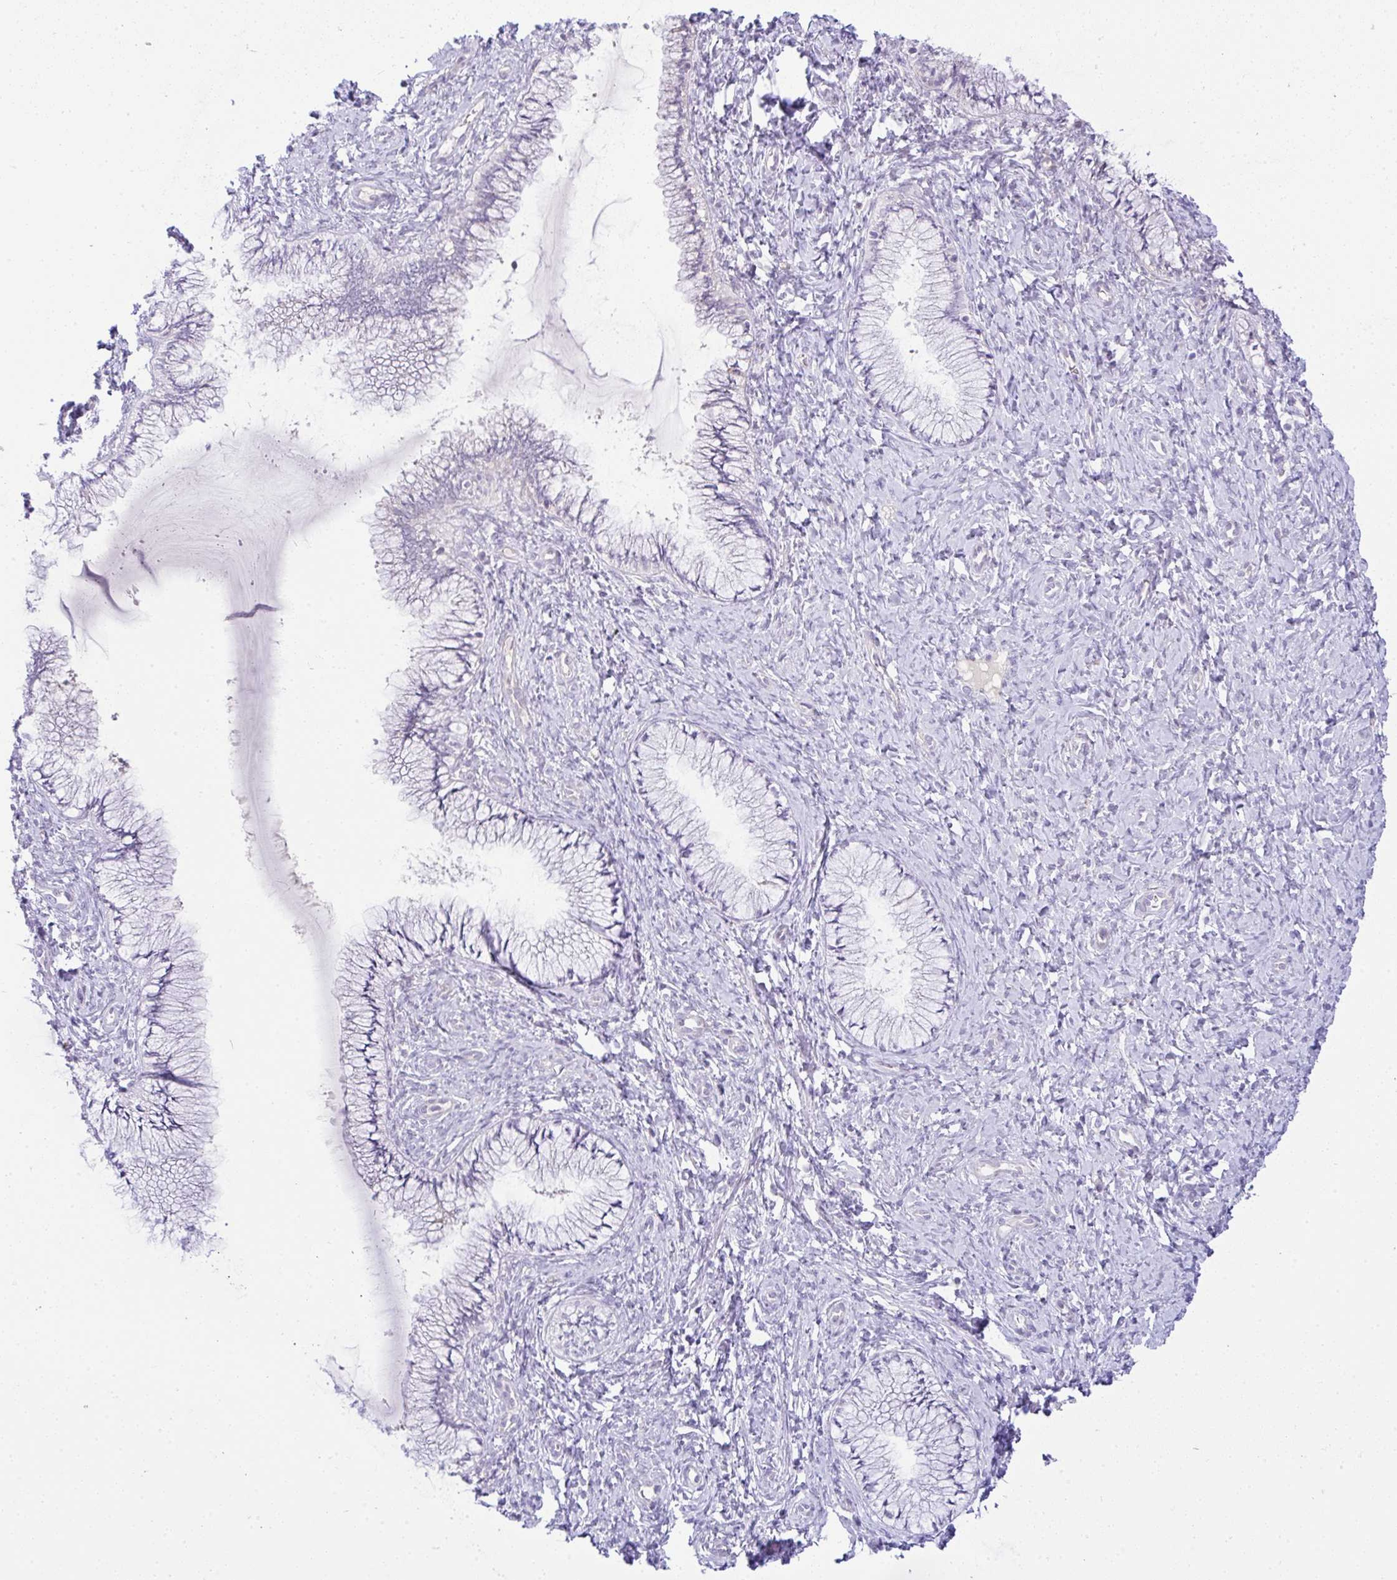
{"staining": {"intensity": "negative", "quantity": "none", "location": "none"}, "tissue": "cervix", "cell_type": "Glandular cells", "image_type": "normal", "snomed": [{"axis": "morphology", "description": "Normal tissue, NOS"}, {"axis": "topography", "description": "Cervix"}], "caption": "An immunohistochemistry (IHC) image of benign cervix is shown. There is no staining in glandular cells of cervix.", "gene": "FAM177A1", "patient": {"sex": "female", "age": 37}}